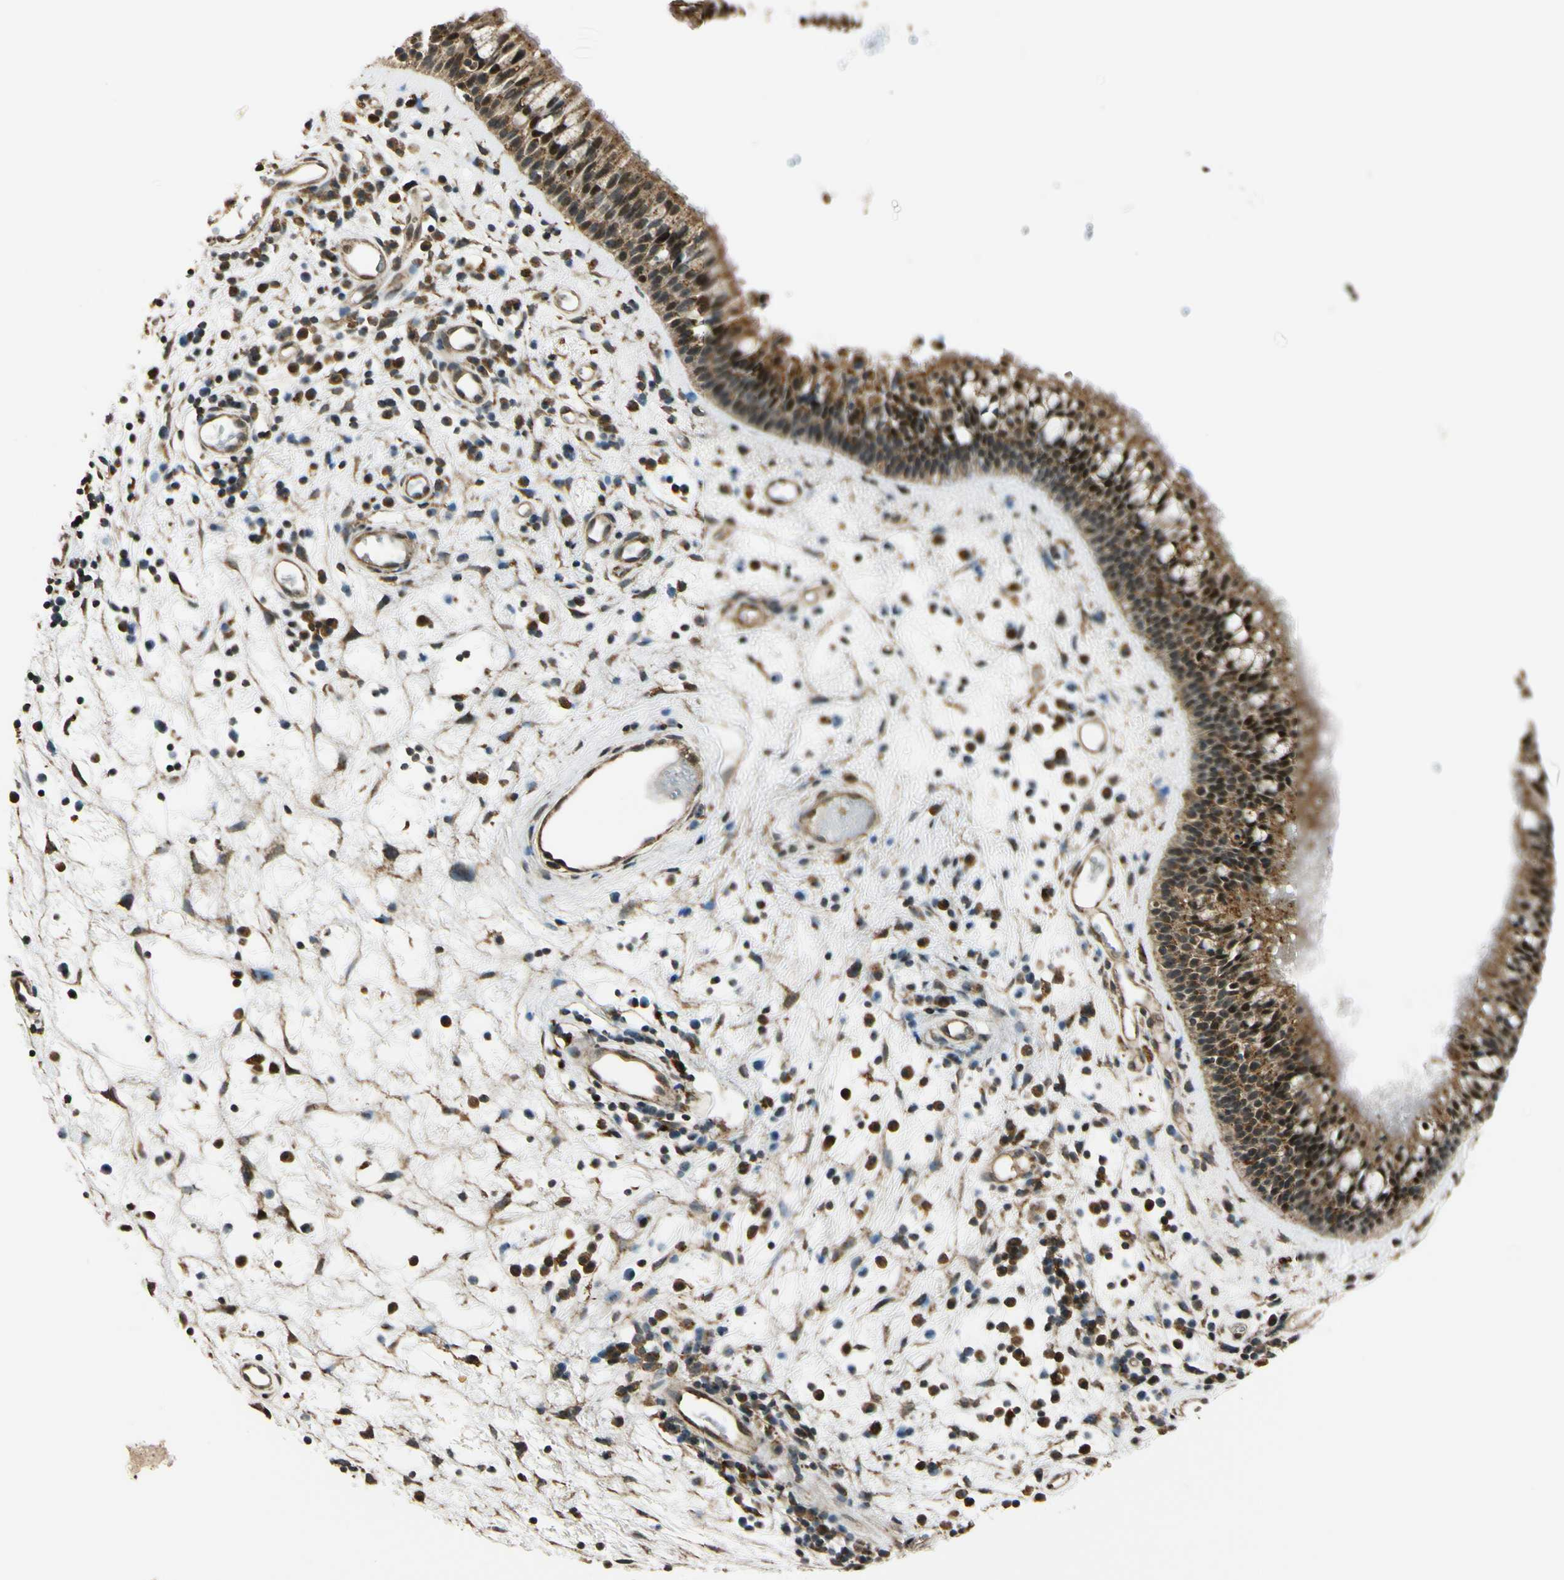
{"staining": {"intensity": "strong", "quantity": "25%-75%", "location": "cytoplasmic/membranous,nuclear"}, "tissue": "nasopharynx", "cell_type": "Respiratory epithelial cells", "image_type": "normal", "snomed": [{"axis": "morphology", "description": "Normal tissue, NOS"}, {"axis": "morphology", "description": "Inflammation, NOS"}, {"axis": "topography", "description": "Nasopharynx"}], "caption": "A photomicrograph of human nasopharynx stained for a protein displays strong cytoplasmic/membranous,nuclear brown staining in respiratory epithelial cells.", "gene": "LAMTOR1", "patient": {"sex": "male", "age": 48}}